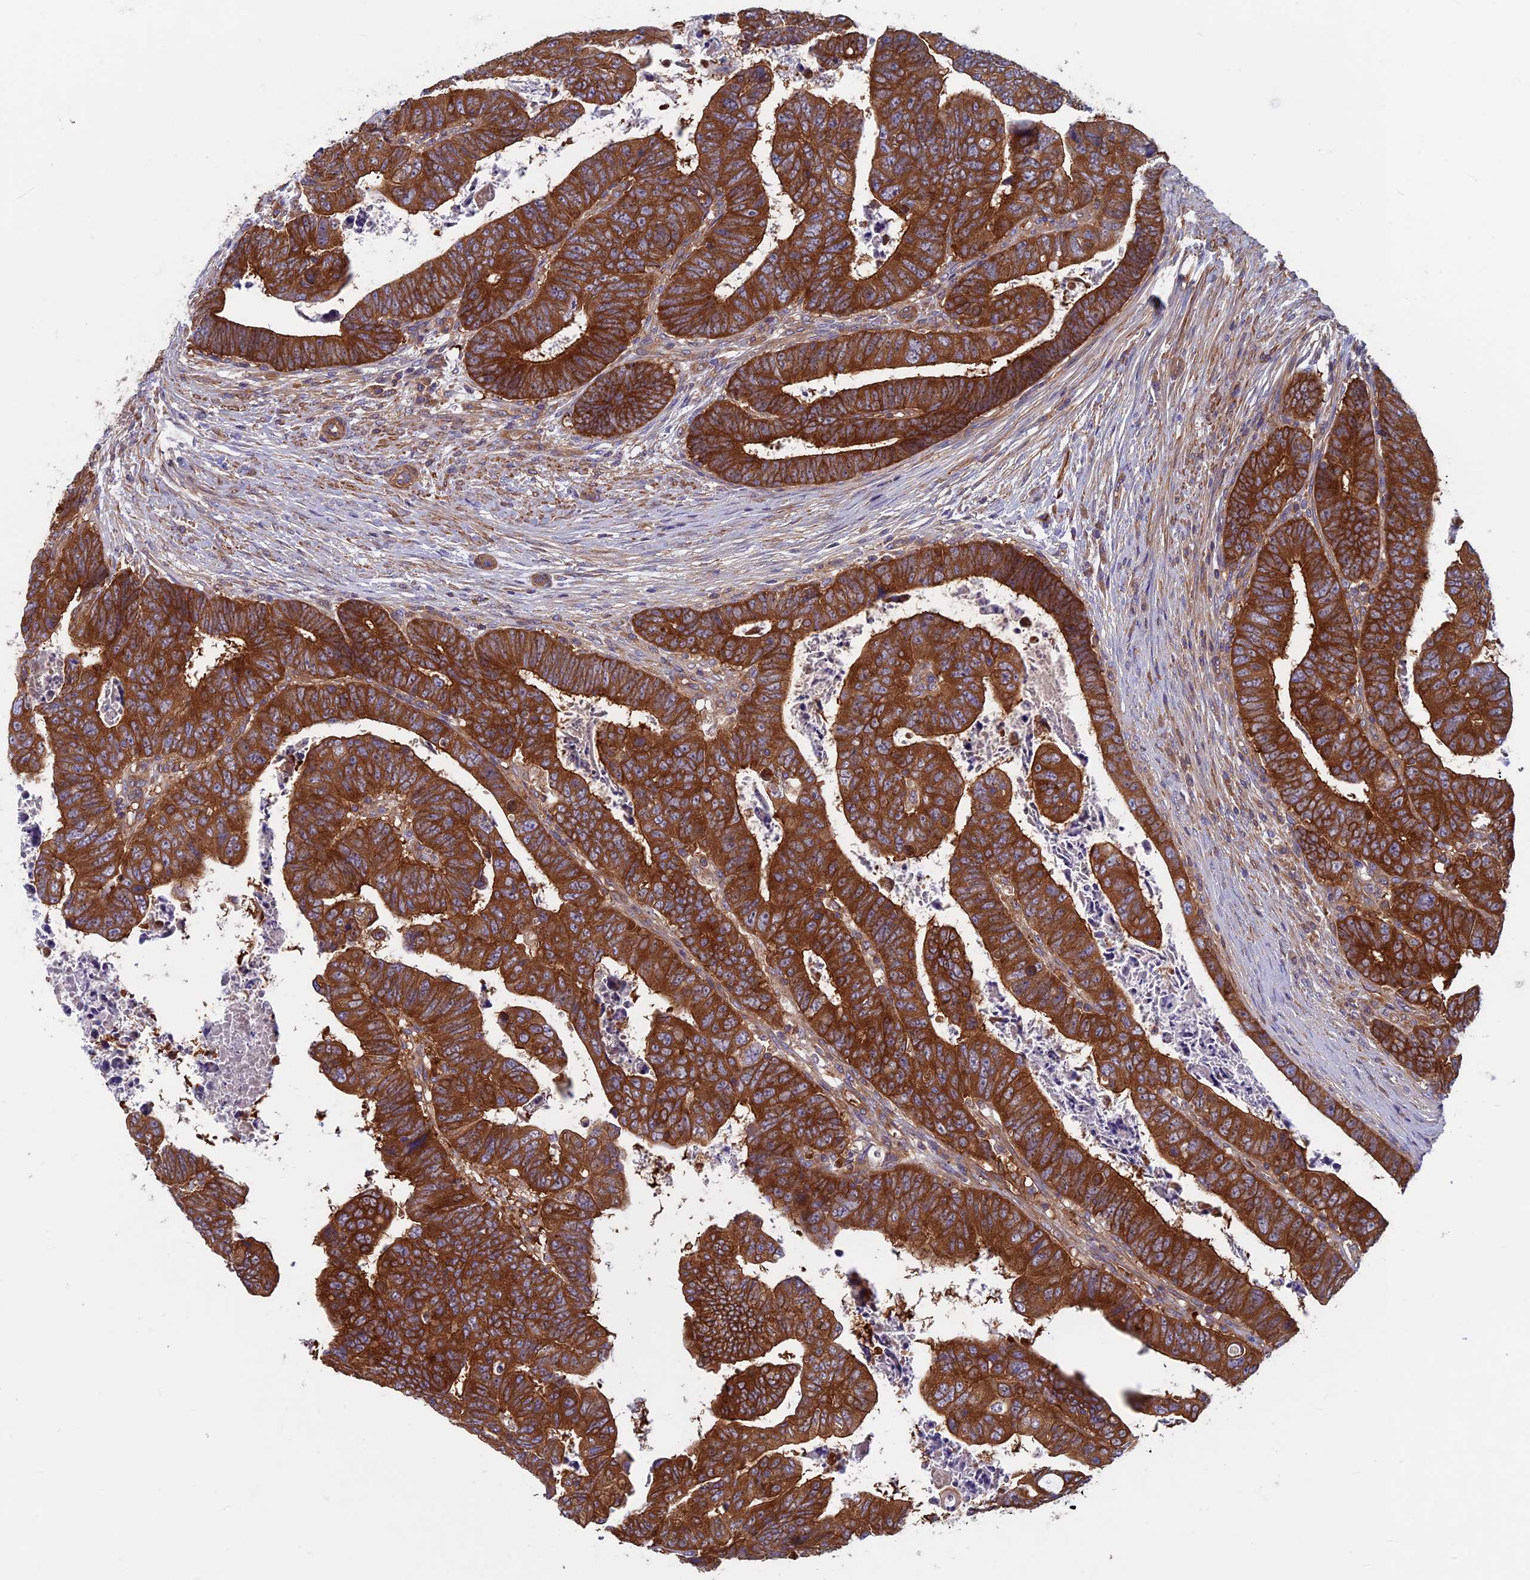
{"staining": {"intensity": "strong", "quantity": ">75%", "location": "cytoplasmic/membranous"}, "tissue": "colorectal cancer", "cell_type": "Tumor cells", "image_type": "cancer", "snomed": [{"axis": "morphology", "description": "Normal tissue, NOS"}, {"axis": "morphology", "description": "Adenocarcinoma, NOS"}, {"axis": "topography", "description": "Rectum"}], "caption": "Immunohistochemistry (IHC) histopathology image of human colorectal cancer stained for a protein (brown), which reveals high levels of strong cytoplasmic/membranous expression in approximately >75% of tumor cells.", "gene": "DNM1L", "patient": {"sex": "female", "age": 65}}